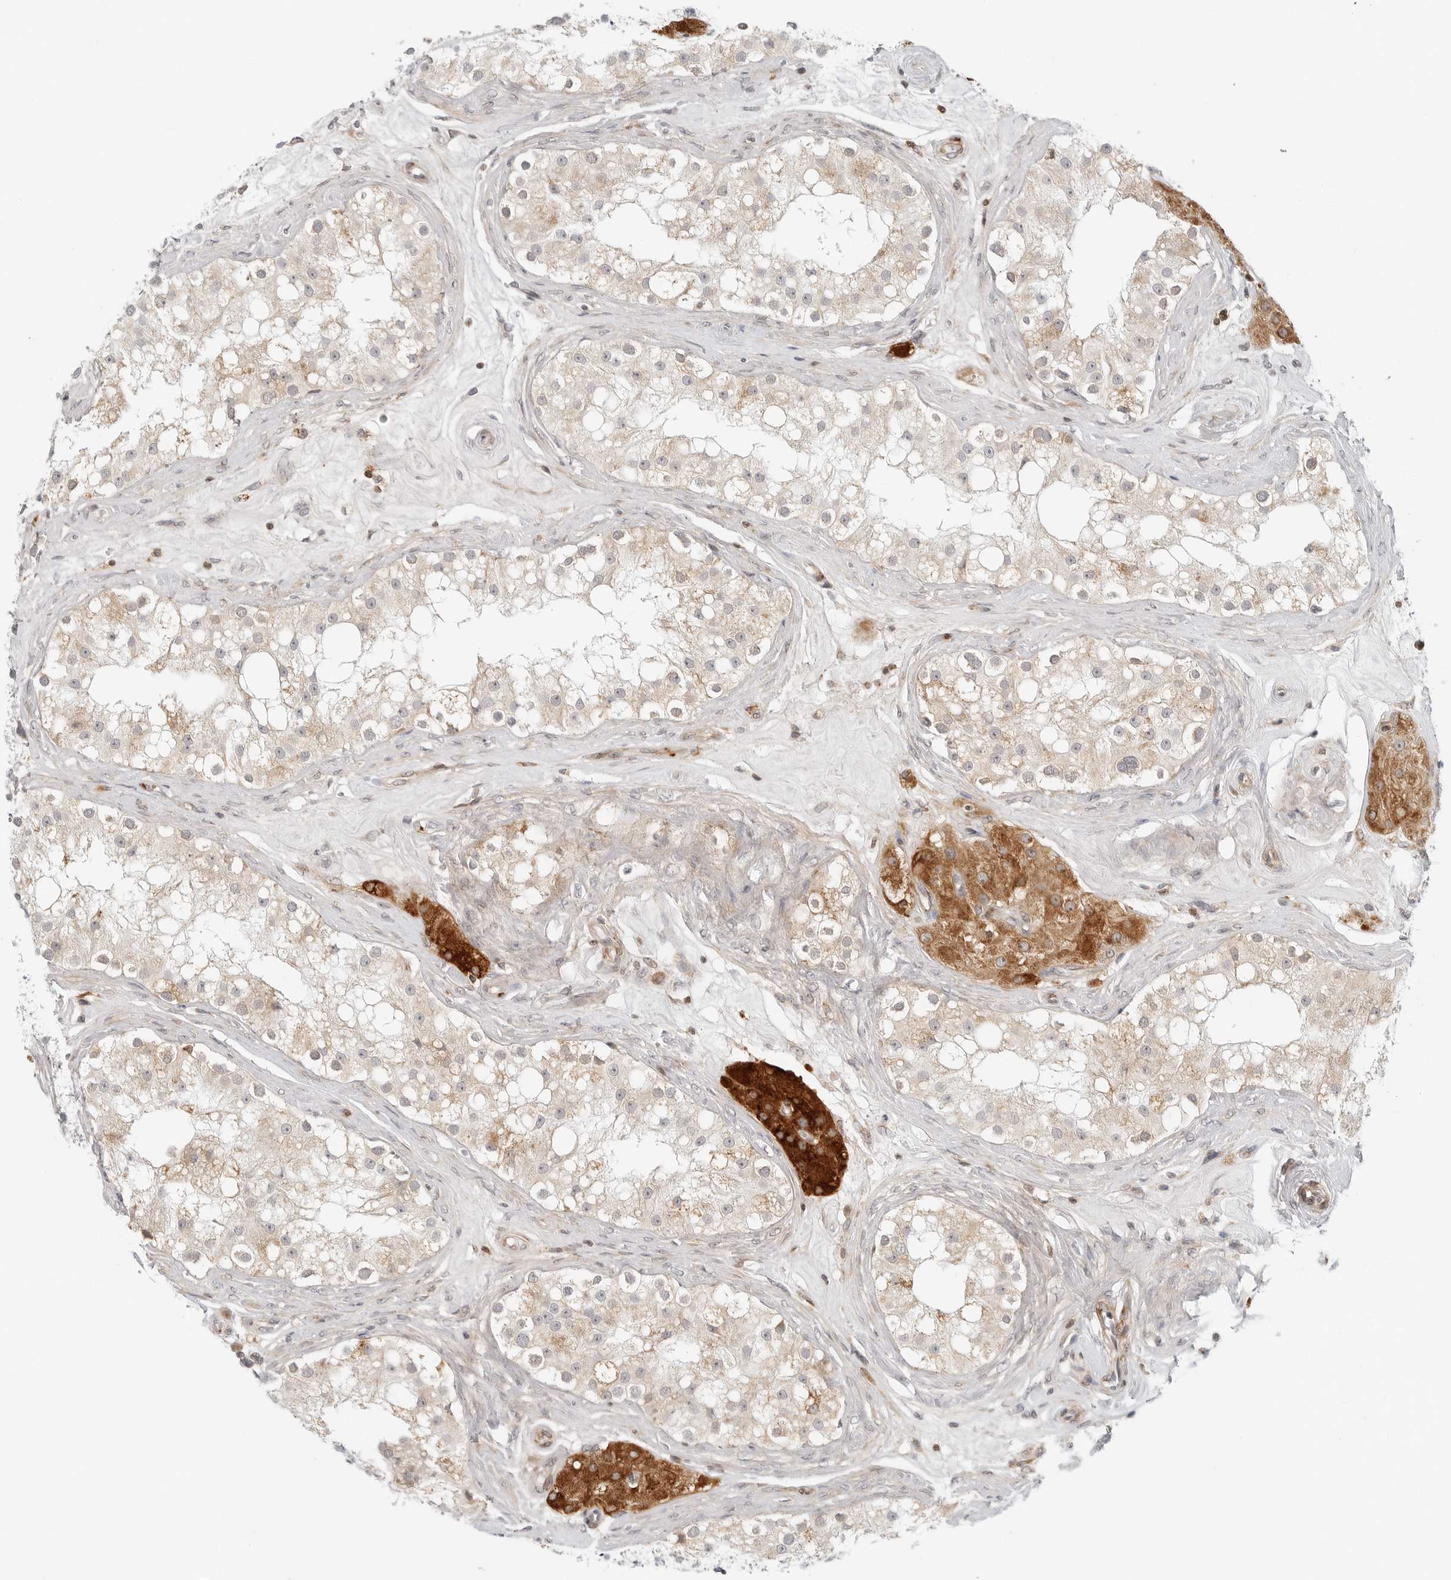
{"staining": {"intensity": "weak", "quantity": "25%-75%", "location": "cytoplasmic/membranous"}, "tissue": "testis", "cell_type": "Cells in seminiferous ducts", "image_type": "normal", "snomed": [{"axis": "morphology", "description": "Normal tissue, NOS"}, {"axis": "topography", "description": "Testis"}], "caption": "Brown immunohistochemical staining in normal human testis displays weak cytoplasmic/membranous expression in about 25%-75% of cells in seminiferous ducts.", "gene": "C1QTNF1", "patient": {"sex": "male", "age": 84}}